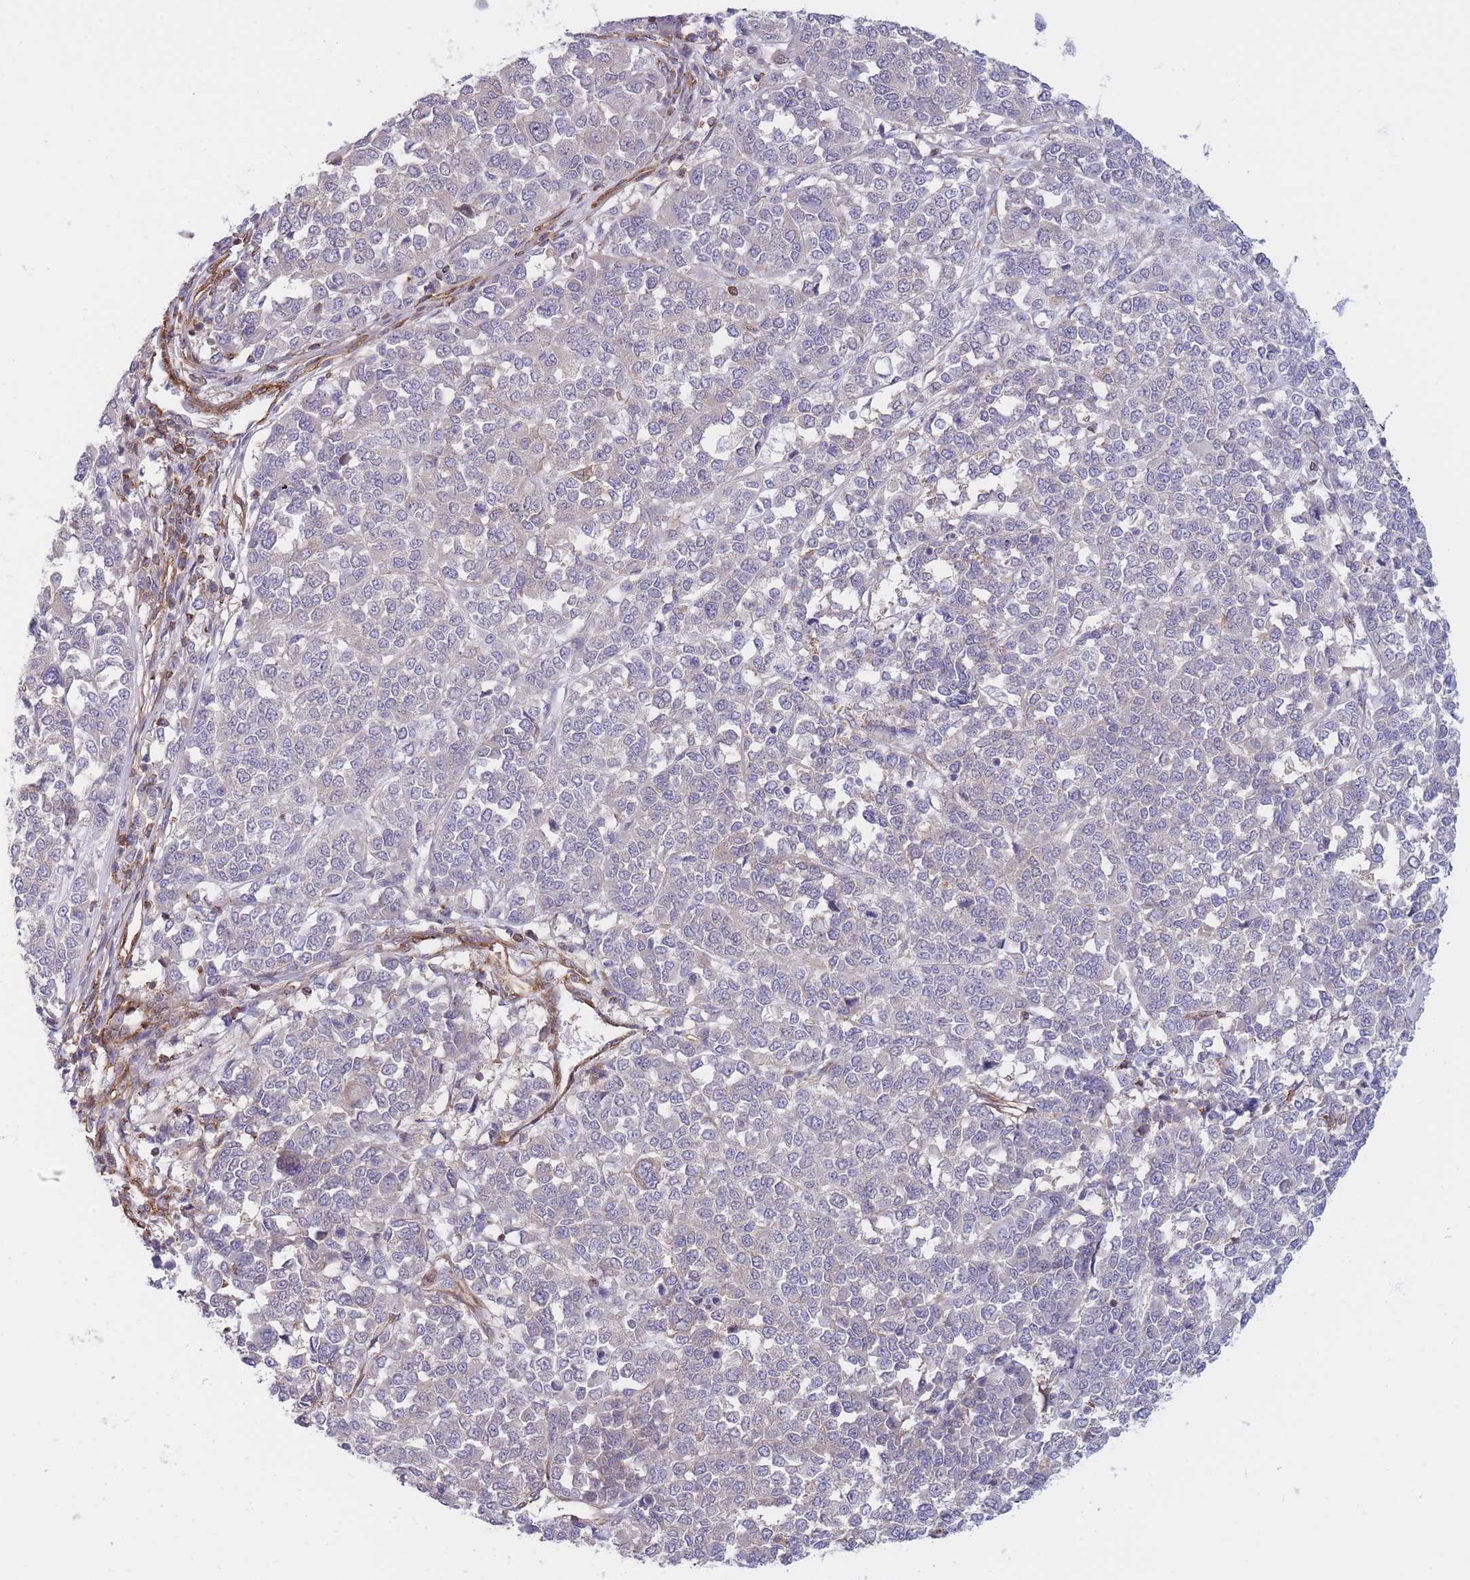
{"staining": {"intensity": "negative", "quantity": "none", "location": "none"}, "tissue": "melanoma", "cell_type": "Tumor cells", "image_type": "cancer", "snomed": [{"axis": "morphology", "description": "Malignant melanoma, Metastatic site"}, {"axis": "topography", "description": "Lymph node"}], "caption": "The histopathology image demonstrates no staining of tumor cells in melanoma. Nuclei are stained in blue.", "gene": "CDC25B", "patient": {"sex": "male", "age": 44}}